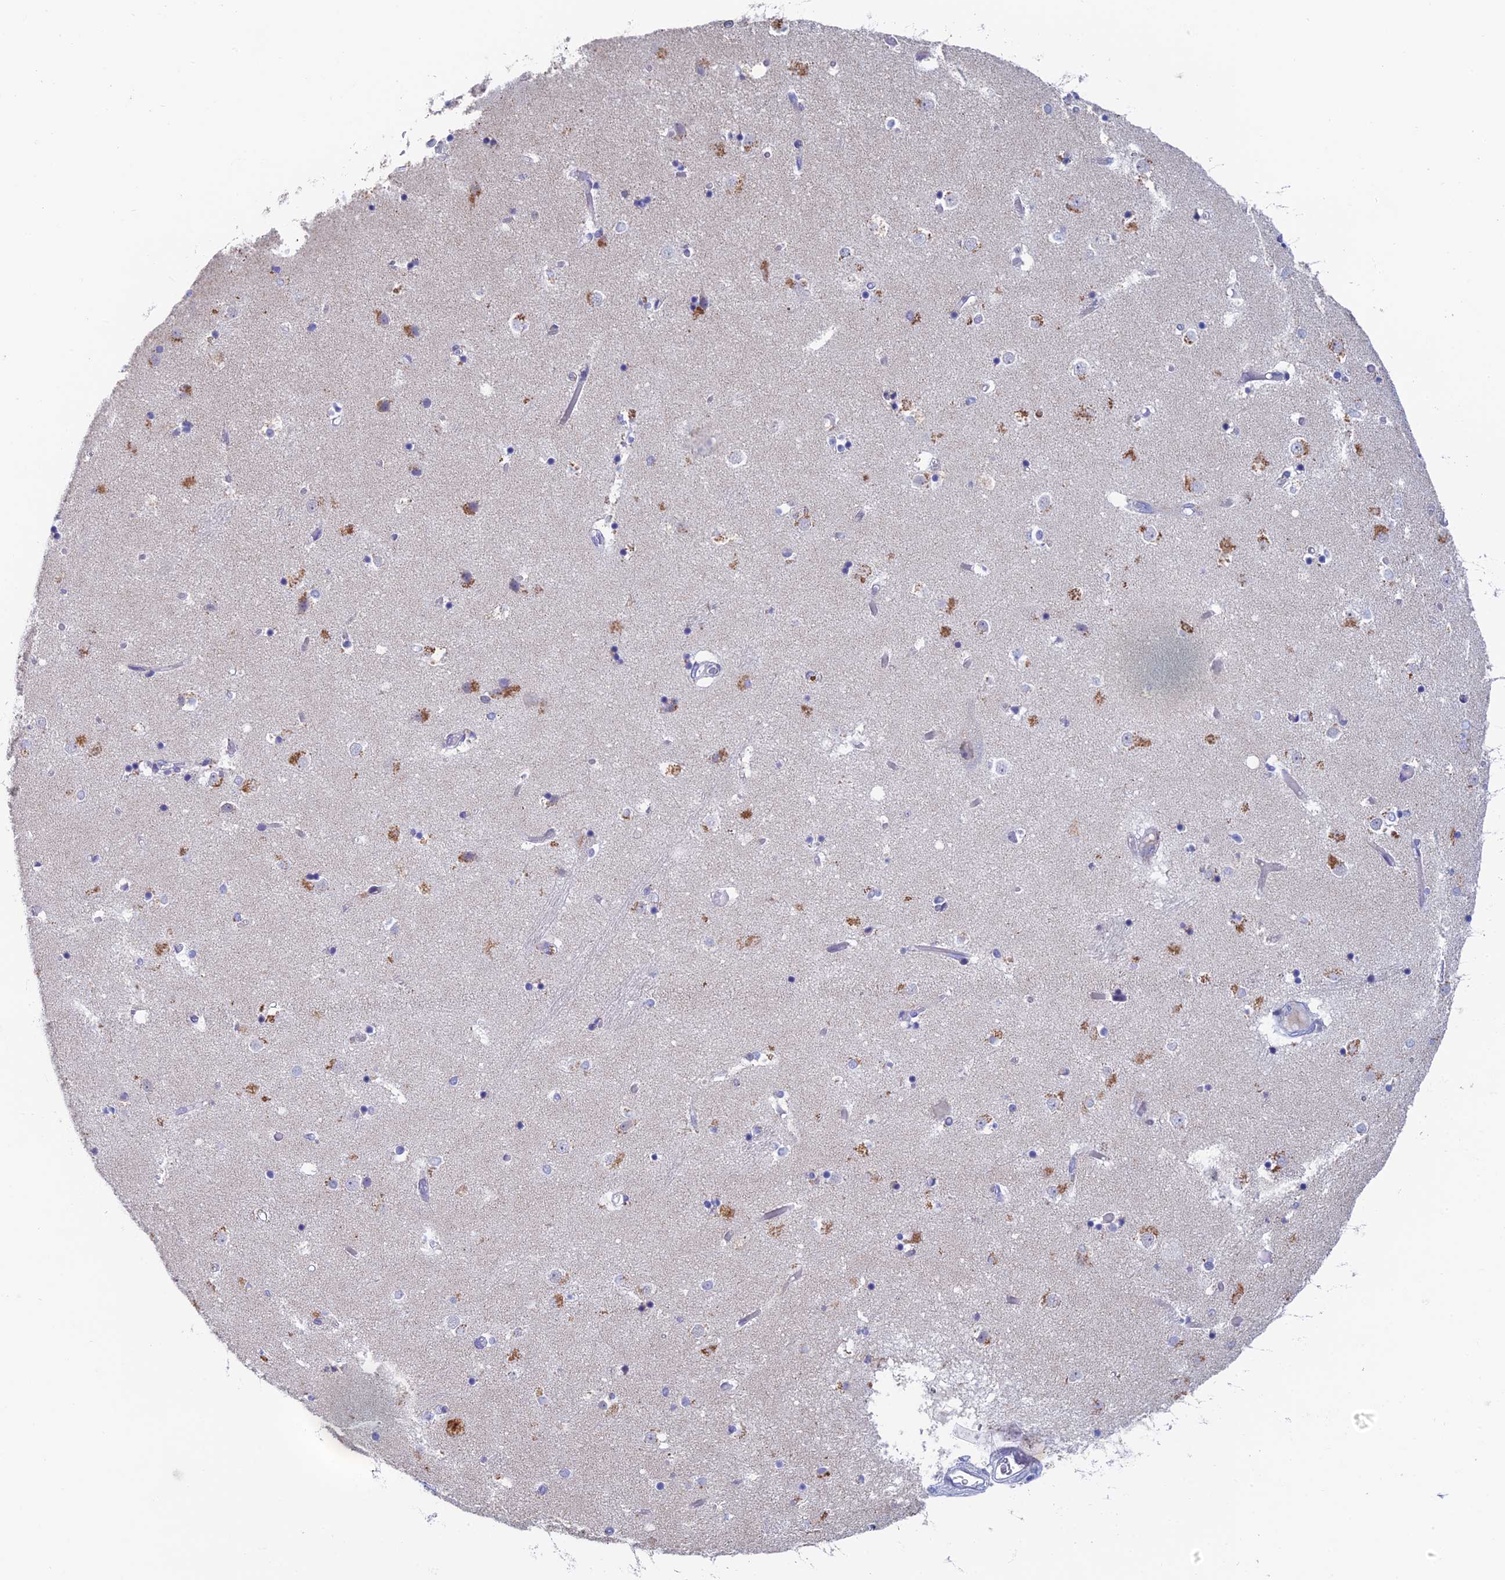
{"staining": {"intensity": "negative", "quantity": "none", "location": "none"}, "tissue": "caudate", "cell_type": "Glial cells", "image_type": "normal", "snomed": [{"axis": "morphology", "description": "Normal tissue, NOS"}, {"axis": "topography", "description": "Lateral ventricle wall"}], "caption": "High power microscopy micrograph of an IHC micrograph of normal caudate, revealing no significant staining in glial cells. The staining was performed using DAB to visualize the protein expression in brown, while the nuclei were stained in blue with hematoxylin (Magnification: 20x).", "gene": "REXO5", "patient": {"sex": "female", "age": 52}}